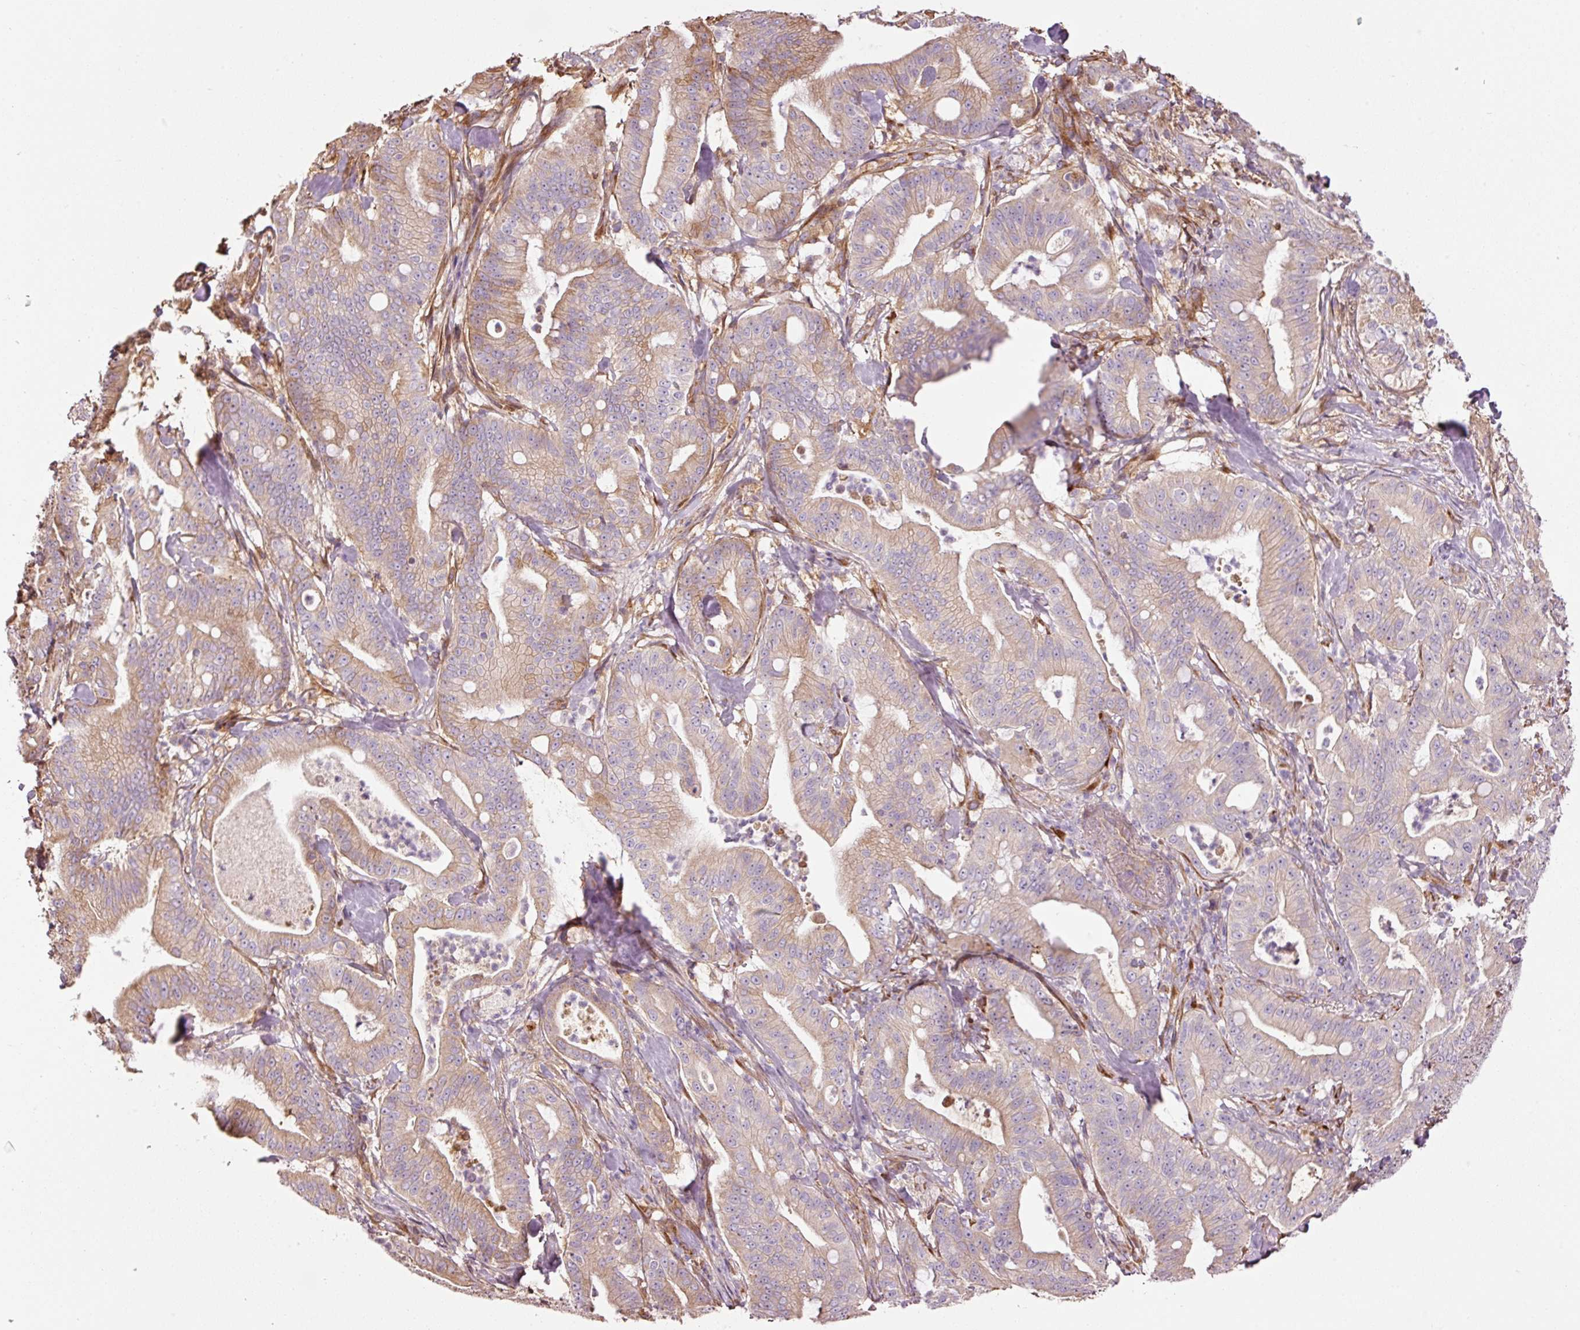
{"staining": {"intensity": "moderate", "quantity": "<25%", "location": "cytoplasmic/membranous"}, "tissue": "pancreatic cancer", "cell_type": "Tumor cells", "image_type": "cancer", "snomed": [{"axis": "morphology", "description": "Adenocarcinoma, NOS"}, {"axis": "topography", "description": "Pancreas"}], "caption": "Immunohistochemical staining of human pancreatic adenocarcinoma reveals low levels of moderate cytoplasmic/membranous protein positivity in about <25% of tumor cells. The staining was performed using DAB to visualize the protein expression in brown, while the nuclei were stained in blue with hematoxylin (Magnification: 20x).", "gene": "NID2", "patient": {"sex": "male", "age": 71}}